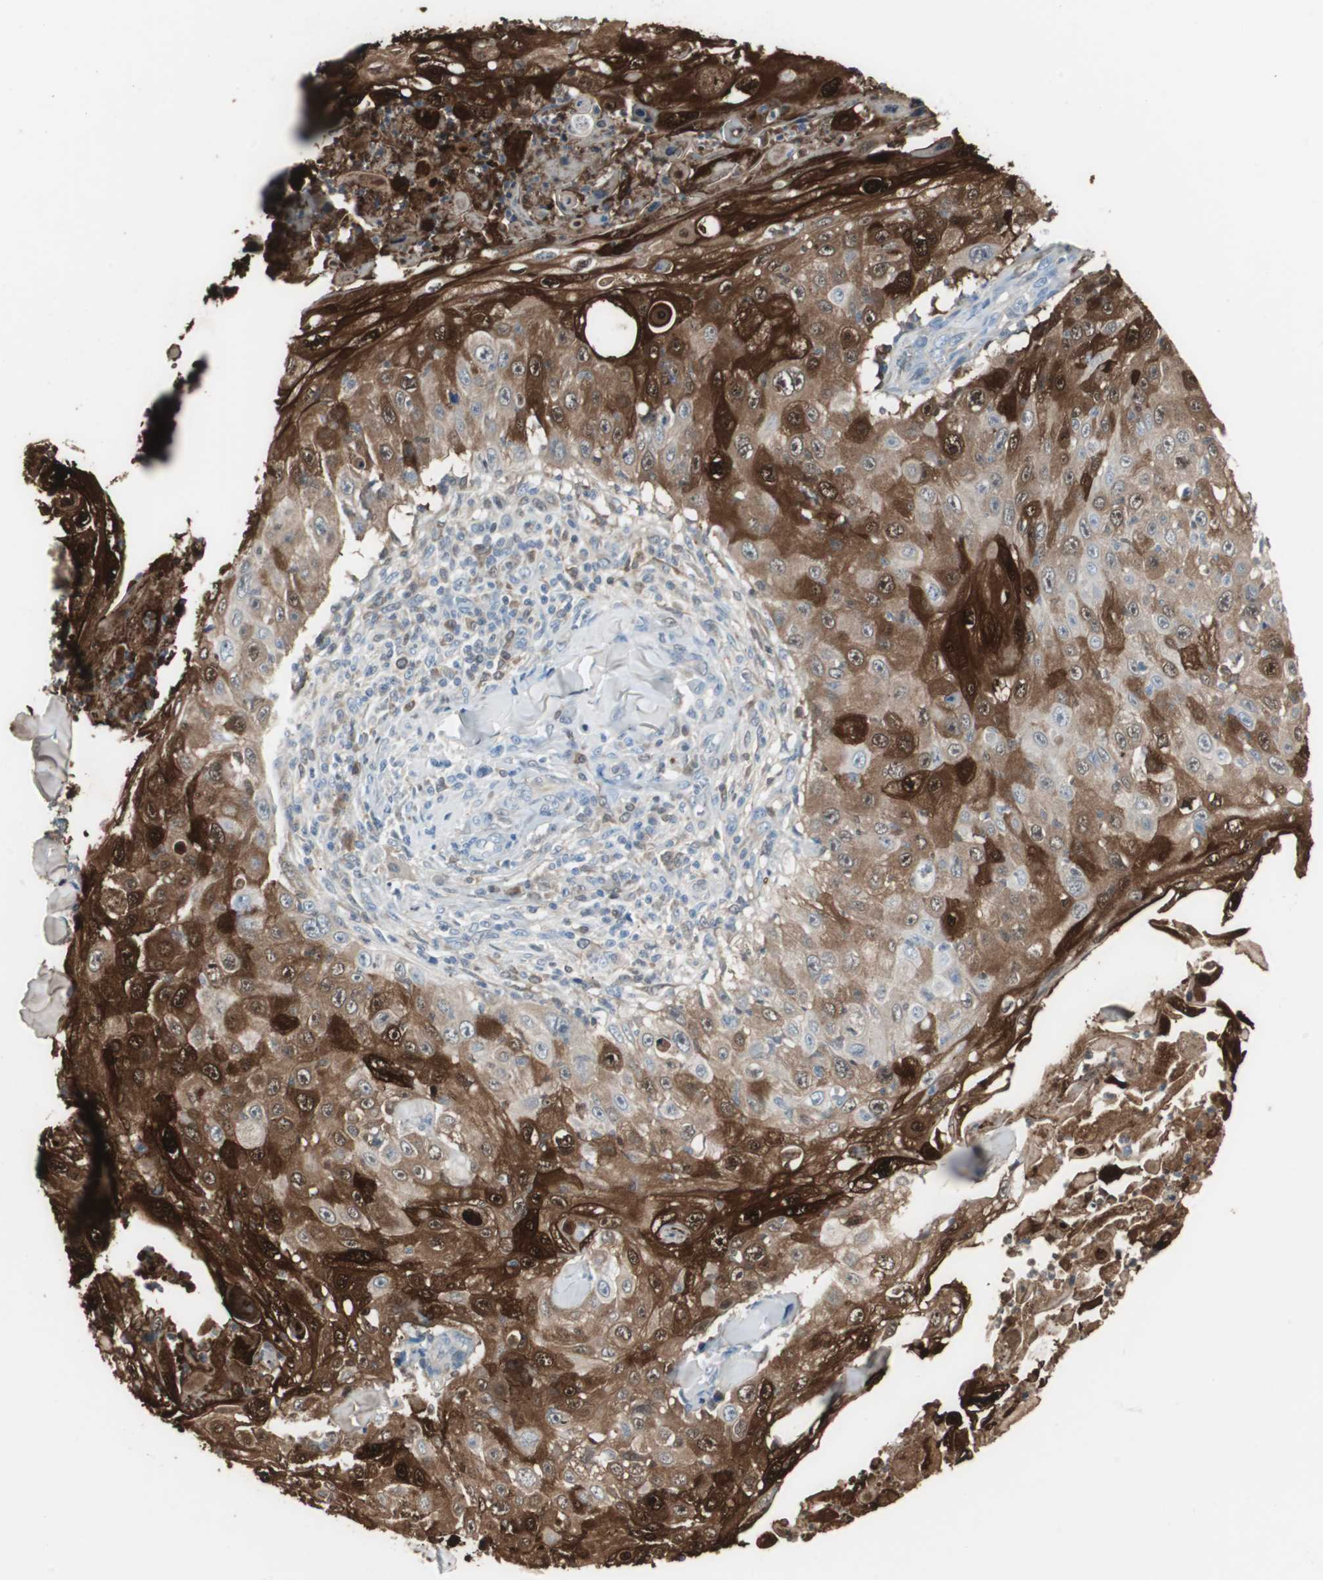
{"staining": {"intensity": "strong", "quantity": ">75%", "location": "cytoplasmic/membranous,nuclear"}, "tissue": "skin cancer", "cell_type": "Tumor cells", "image_type": "cancer", "snomed": [{"axis": "morphology", "description": "Squamous cell carcinoma, NOS"}, {"axis": "topography", "description": "Skin"}], "caption": "About >75% of tumor cells in human skin squamous cell carcinoma show strong cytoplasmic/membranous and nuclear protein positivity as visualized by brown immunohistochemical staining.", "gene": "S100A7", "patient": {"sex": "male", "age": 86}}